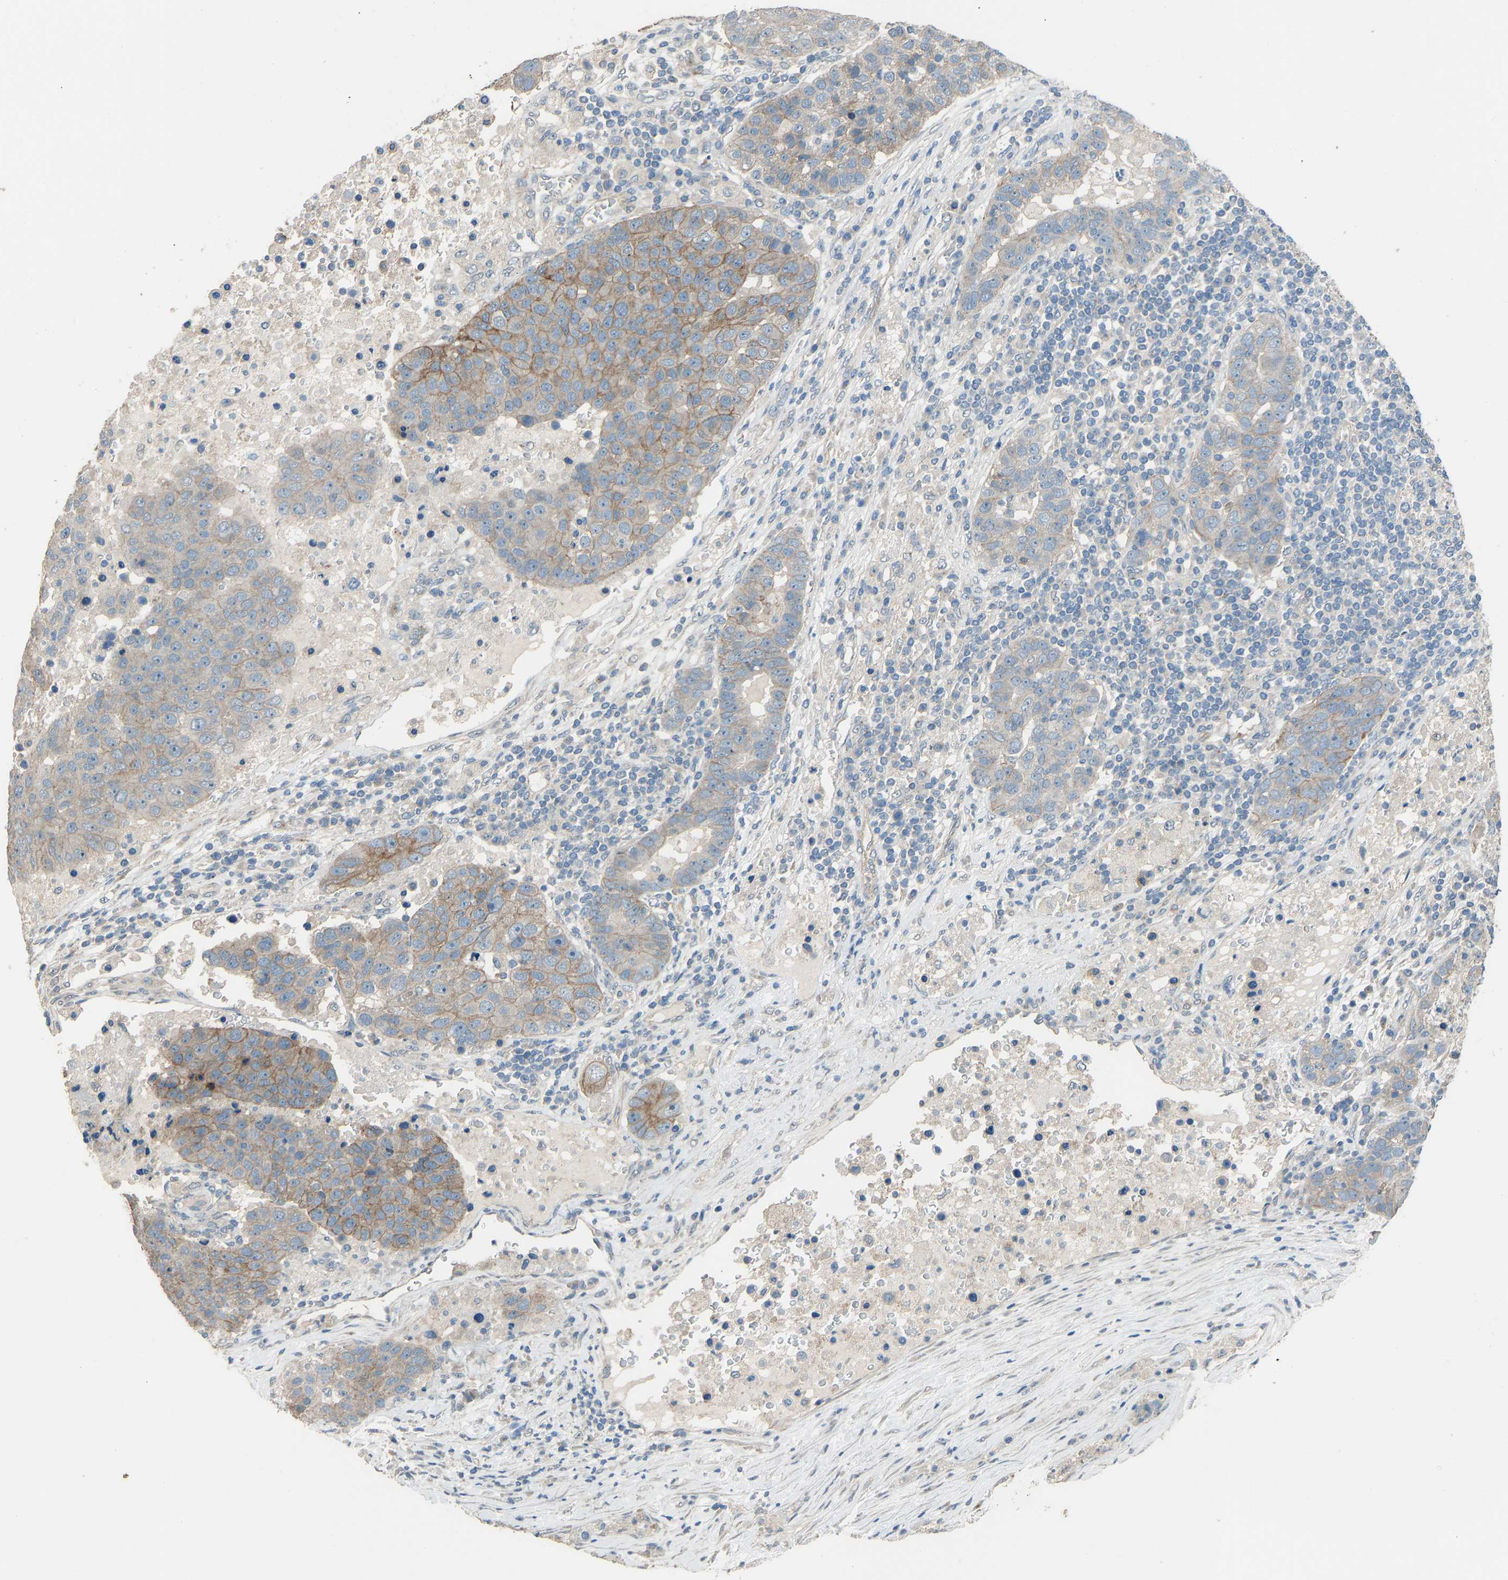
{"staining": {"intensity": "moderate", "quantity": "<25%", "location": "cytoplasmic/membranous"}, "tissue": "pancreatic cancer", "cell_type": "Tumor cells", "image_type": "cancer", "snomed": [{"axis": "morphology", "description": "Adenocarcinoma, NOS"}, {"axis": "topography", "description": "Pancreas"}], "caption": "The histopathology image displays staining of pancreatic cancer (adenocarcinoma), revealing moderate cytoplasmic/membranous protein positivity (brown color) within tumor cells.", "gene": "SLC43A1", "patient": {"sex": "female", "age": 61}}